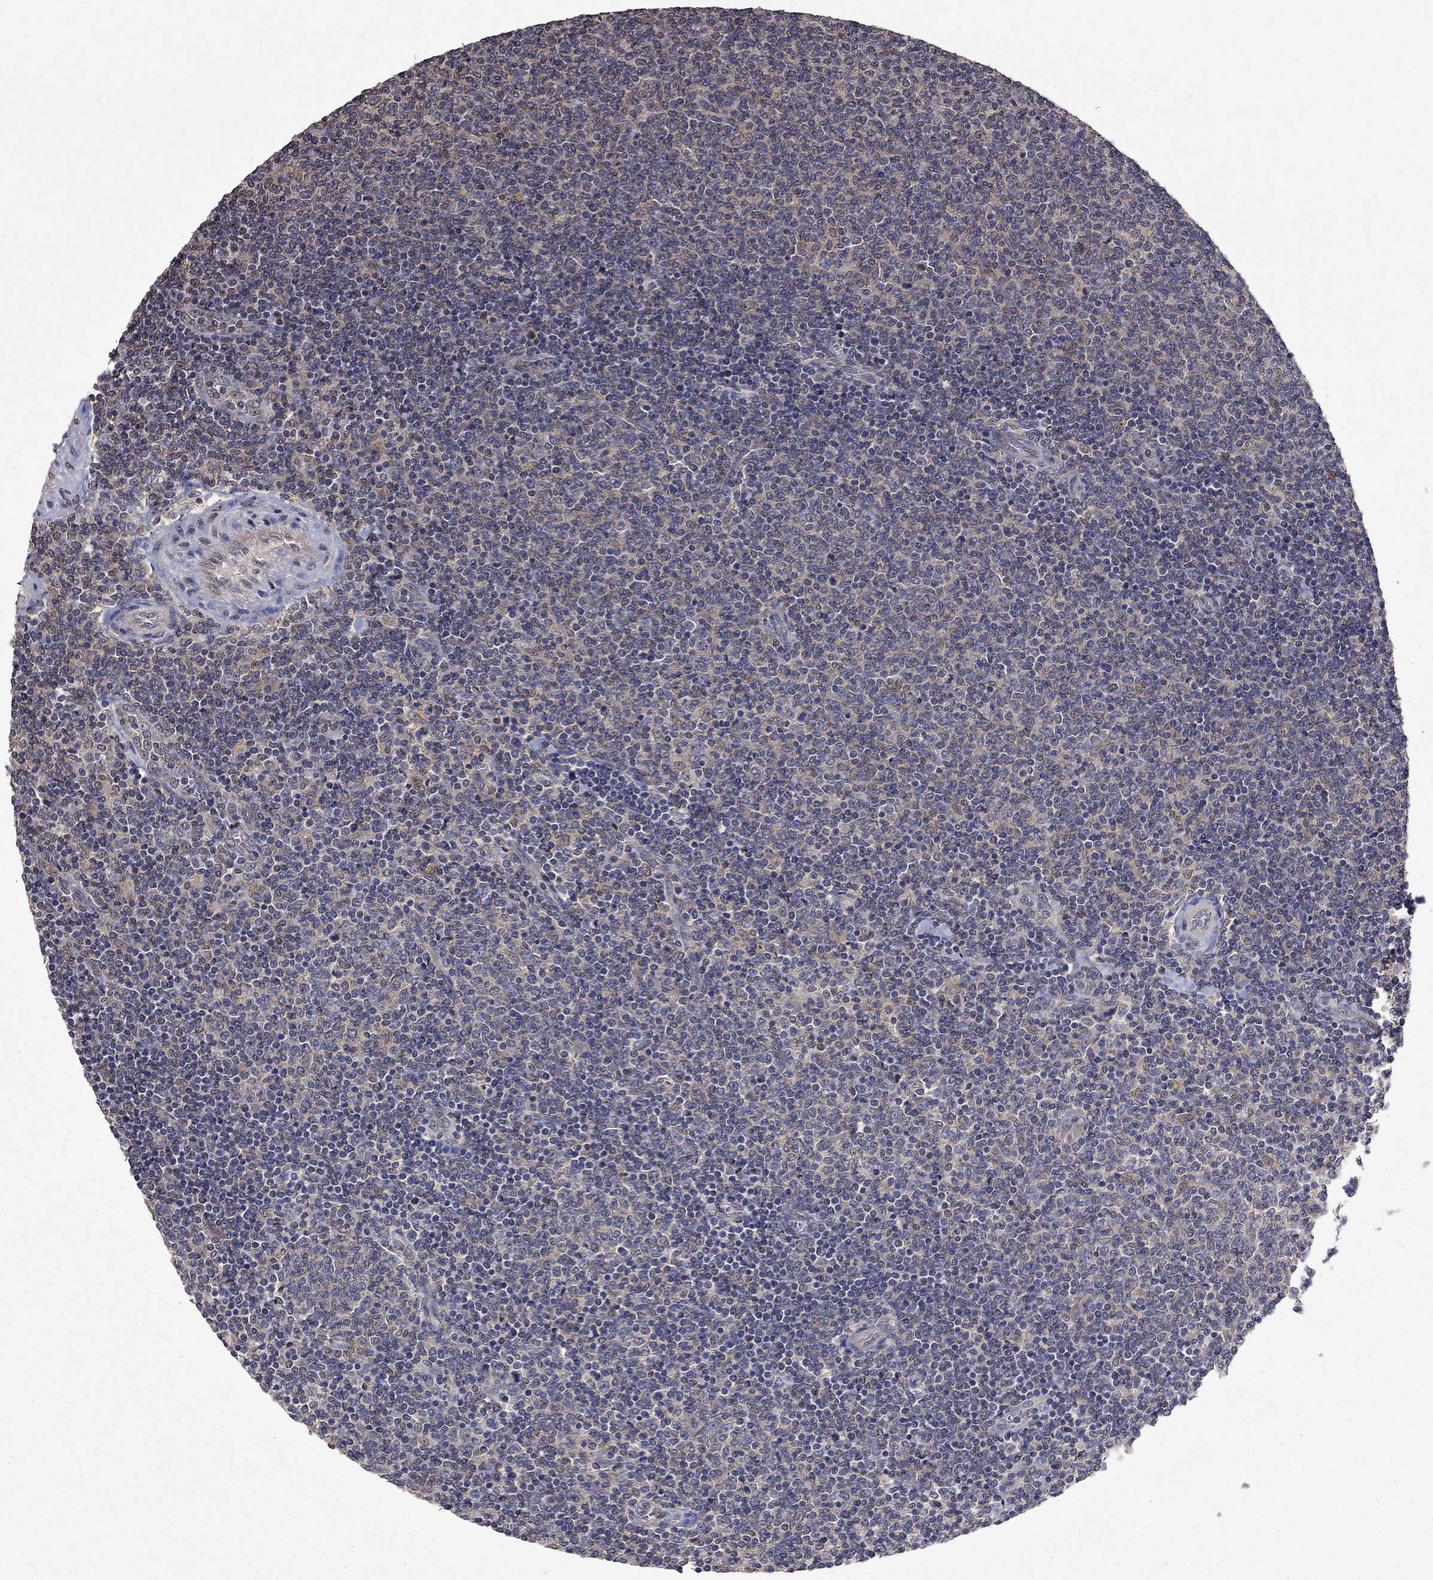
{"staining": {"intensity": "weak", "quantity": ">75%", "location": "cytoplasmic/membranous"}, "tissue": "lymphoma", "cell_type": "Tumor cells", "image_type": "cancer", "snomed": [{"axis": "morphology", "description": "Malignant lymphoma, non-Hodgkin's type, Low grade"}, {"axis": "topography", "description": "Lymph node"}], "caption": "Tumor cells demonstrate weak cytoplasmic/membranous expression in approximately >75% of cells in lymphoma.", "gene": "TTC38", "patient": {"sex": "male", "age": 52}}